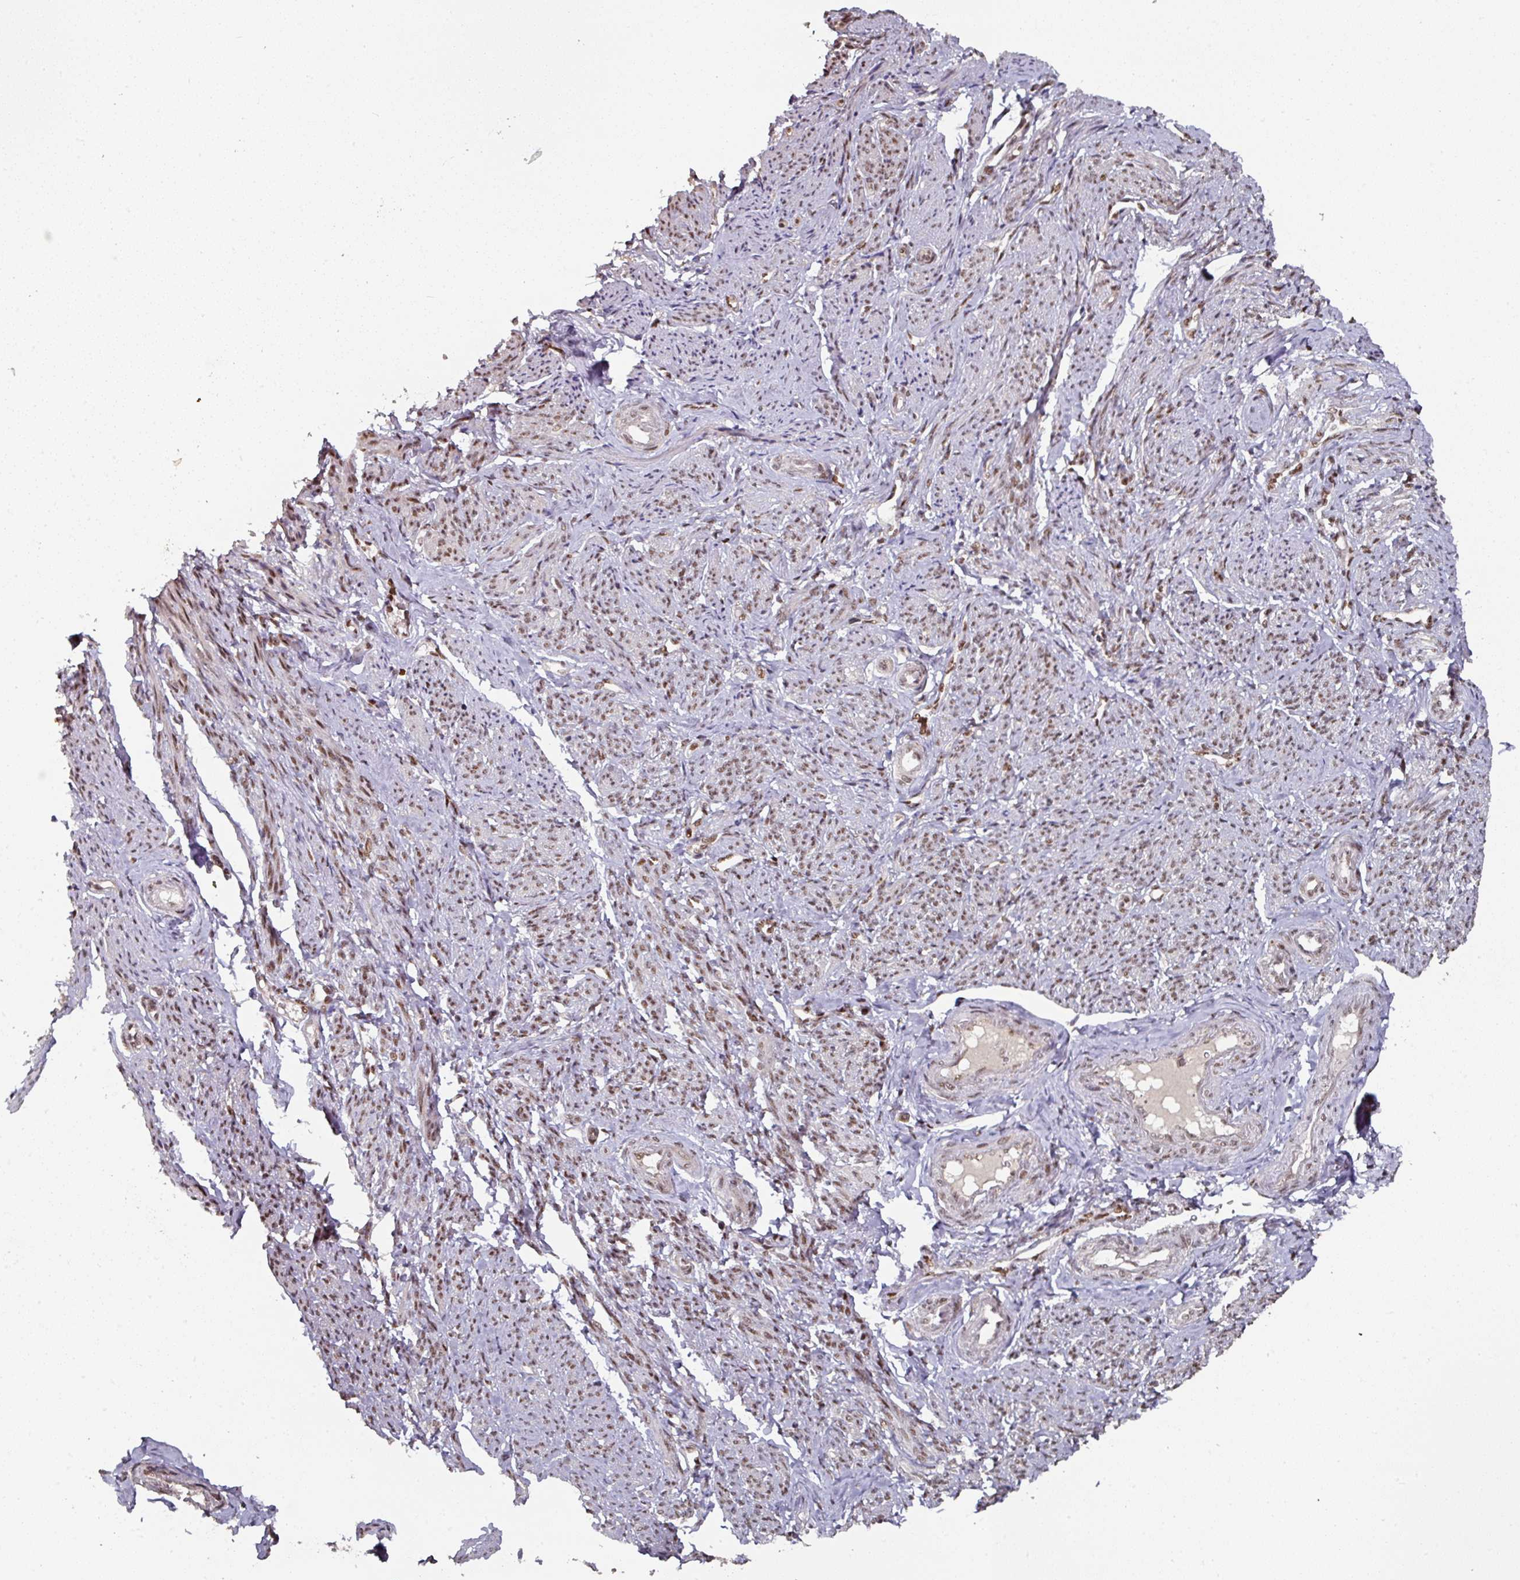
{"staining": {"intensity": "moderate", "quantity": ">75%", "location": "nuclear"}, "tissue": "smooth muscle", "cell_type": "Smooth muscle cells", "image_type": "normal", "snomed": [{"axis": "morphology", "description": "Normal tissue, NOS"}, {"axis": "topography", "description": "Smooth muscle"}], "caption": "Benign smooth muscle displays moderate nuclear positivity in approximately >75% of smooth muscle cells, visualized by immunohistochemistry. The protein of interest is shown in brown color, while the nuclei are stained blue.", "gene": "ENSG00000289690", "patient": {"sex": "female", "age": 65}}